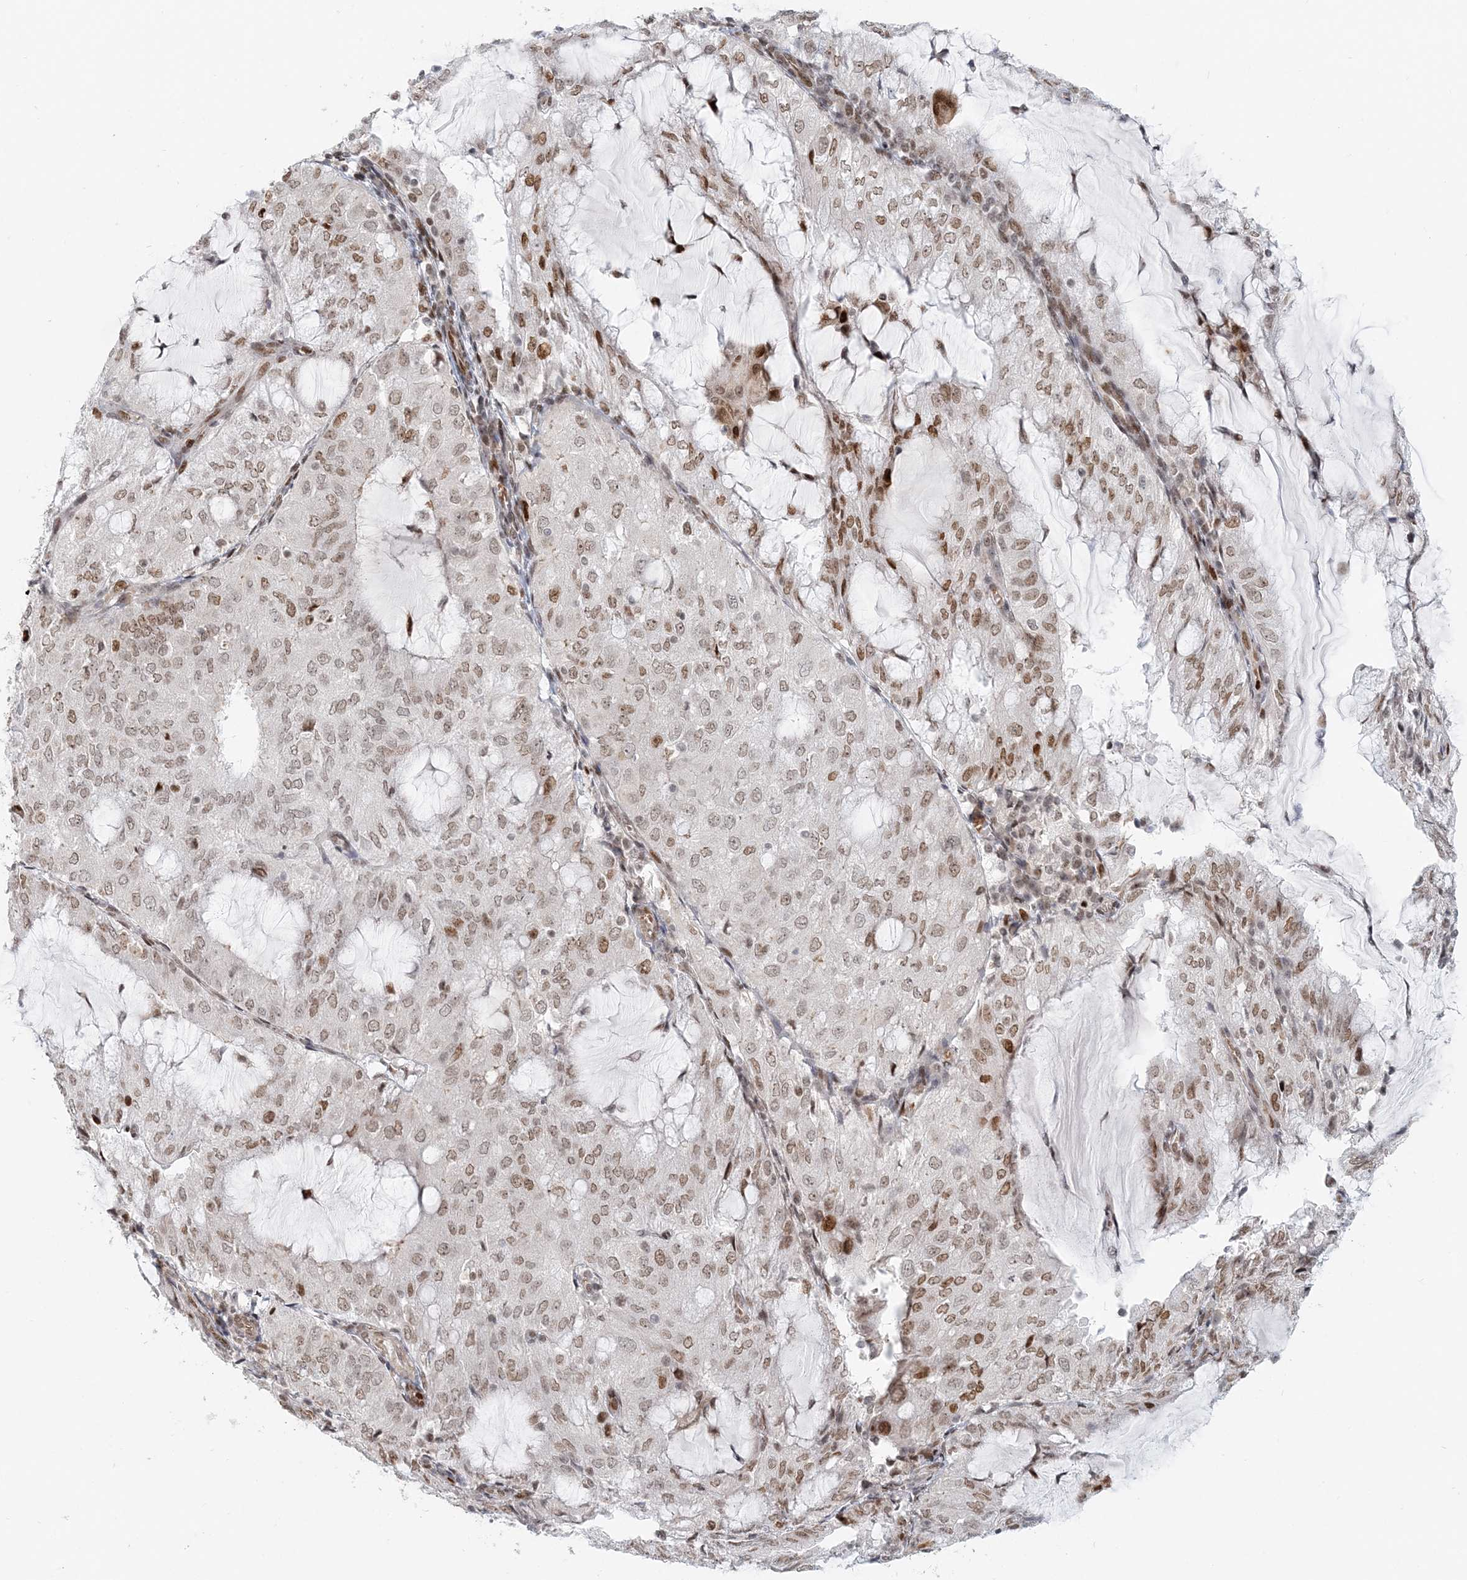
{"staining": {"intensity": "moderate", "quantity": "25%-75%", "location": "nuclear"}, "tissue": "endometrial cancer", "cell_type": "Tumor cells", "image_type": "cancer", "snomed": [{"axis": "morphology", "description": "Adenocarcinoma, NOS"}, {"axis": "topography", "description": "Endometrium"}], "caption": "This is an image of immunohistochemistry (IHC) staining of endometrial adenocarcinoma, which shows moderate positivity in the nuclear of tumor cells.", "gene": "BAZ1B", "patient": {"sex": "female", "age": 81}}